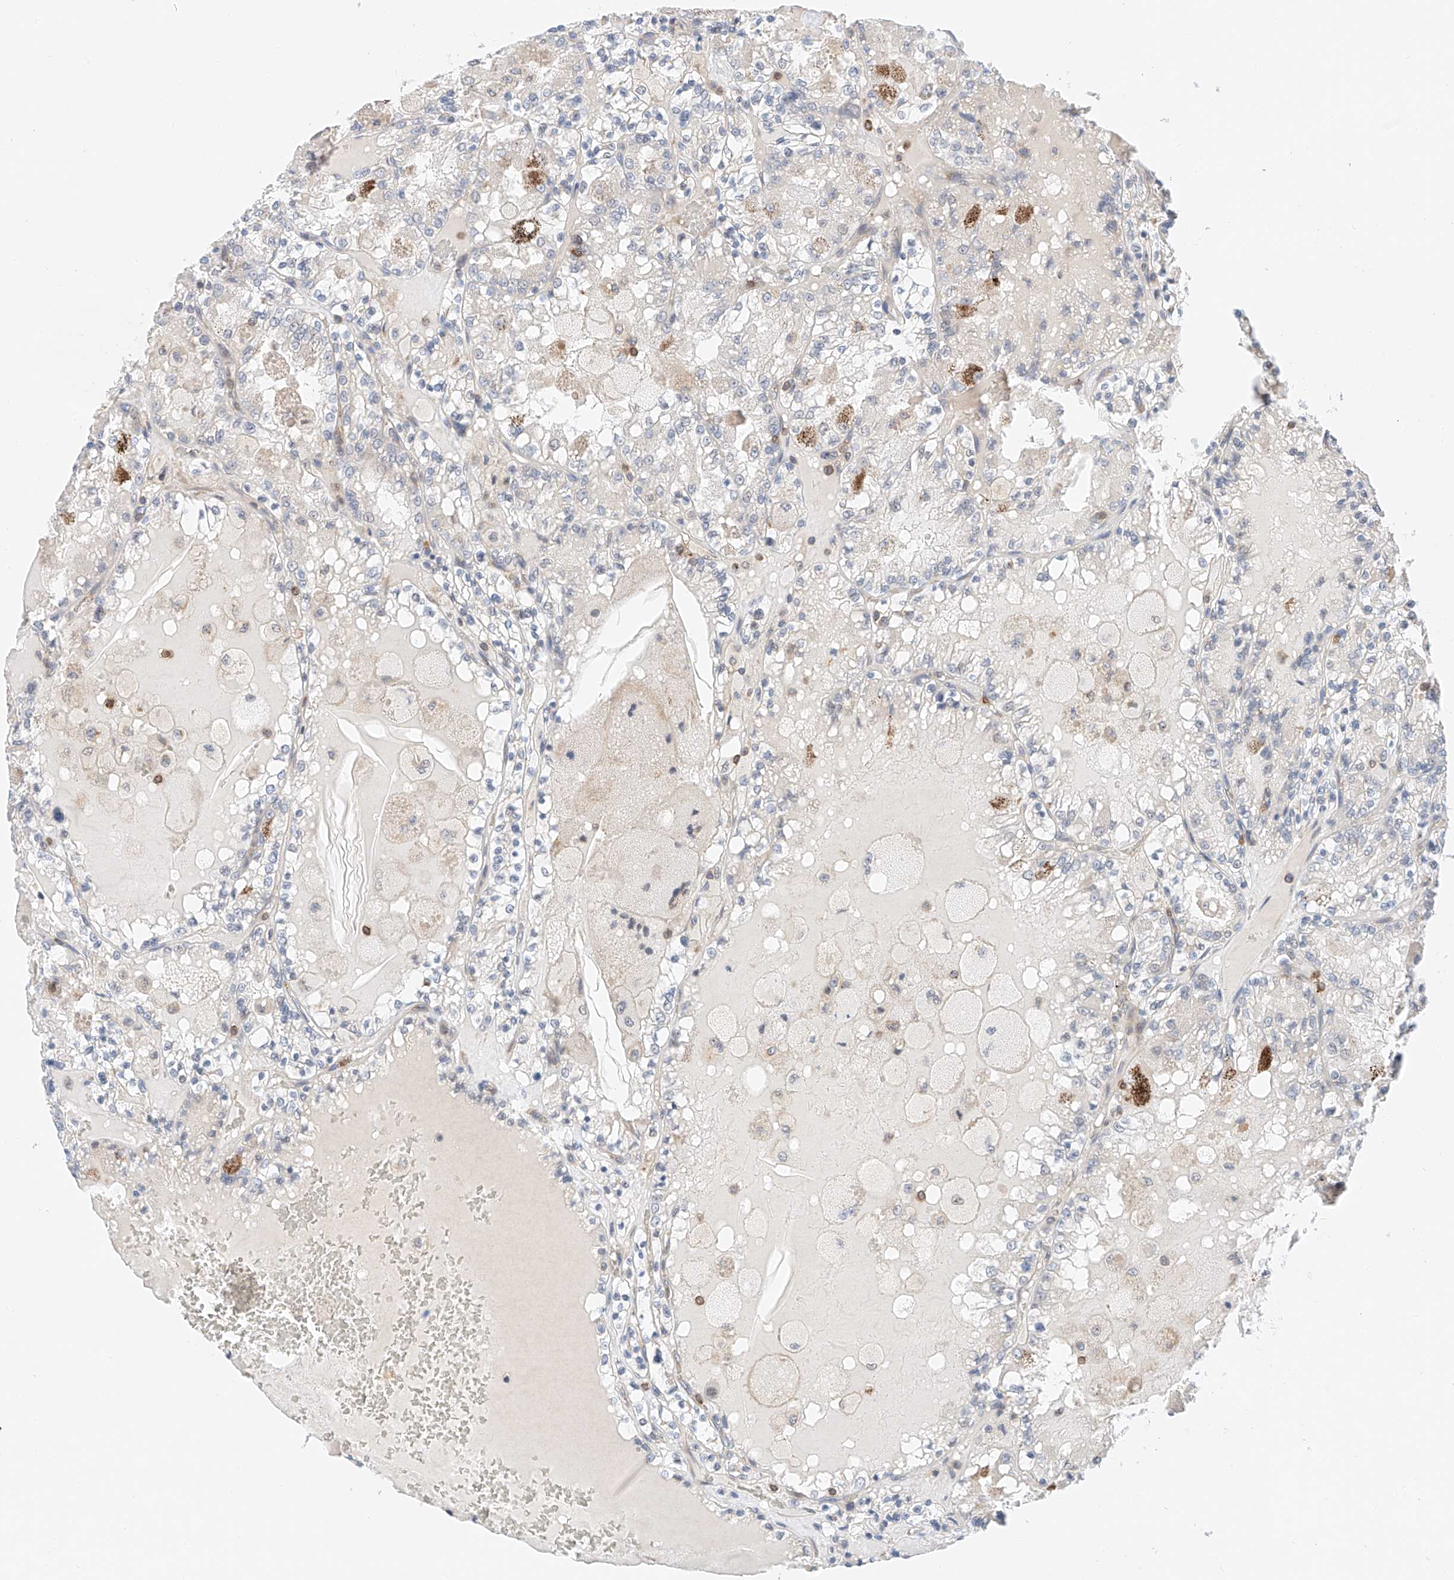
{"staining": {"intensity": "negative", "quantity": "none", "location": "none"}, "tissue": "renal cancer", "cell_type": "Tumor cells", "image_type": "cancer", "snomed": [{"axis": "morphology", "description": "Adenocarcinoma, NOS"}, {"axis": "topography", "description": "Kidney"}], "caption": "High magnification brightfield microscopy of adenocarcinoma (renal) stained with DAB (3,3'-diaminobenzidine) (brown) and counterstained with hematoxylin (blue): tumor cells show no significant positivity.", "gene": "MFN2", "patient": {"sex": "female", "age": 56}}